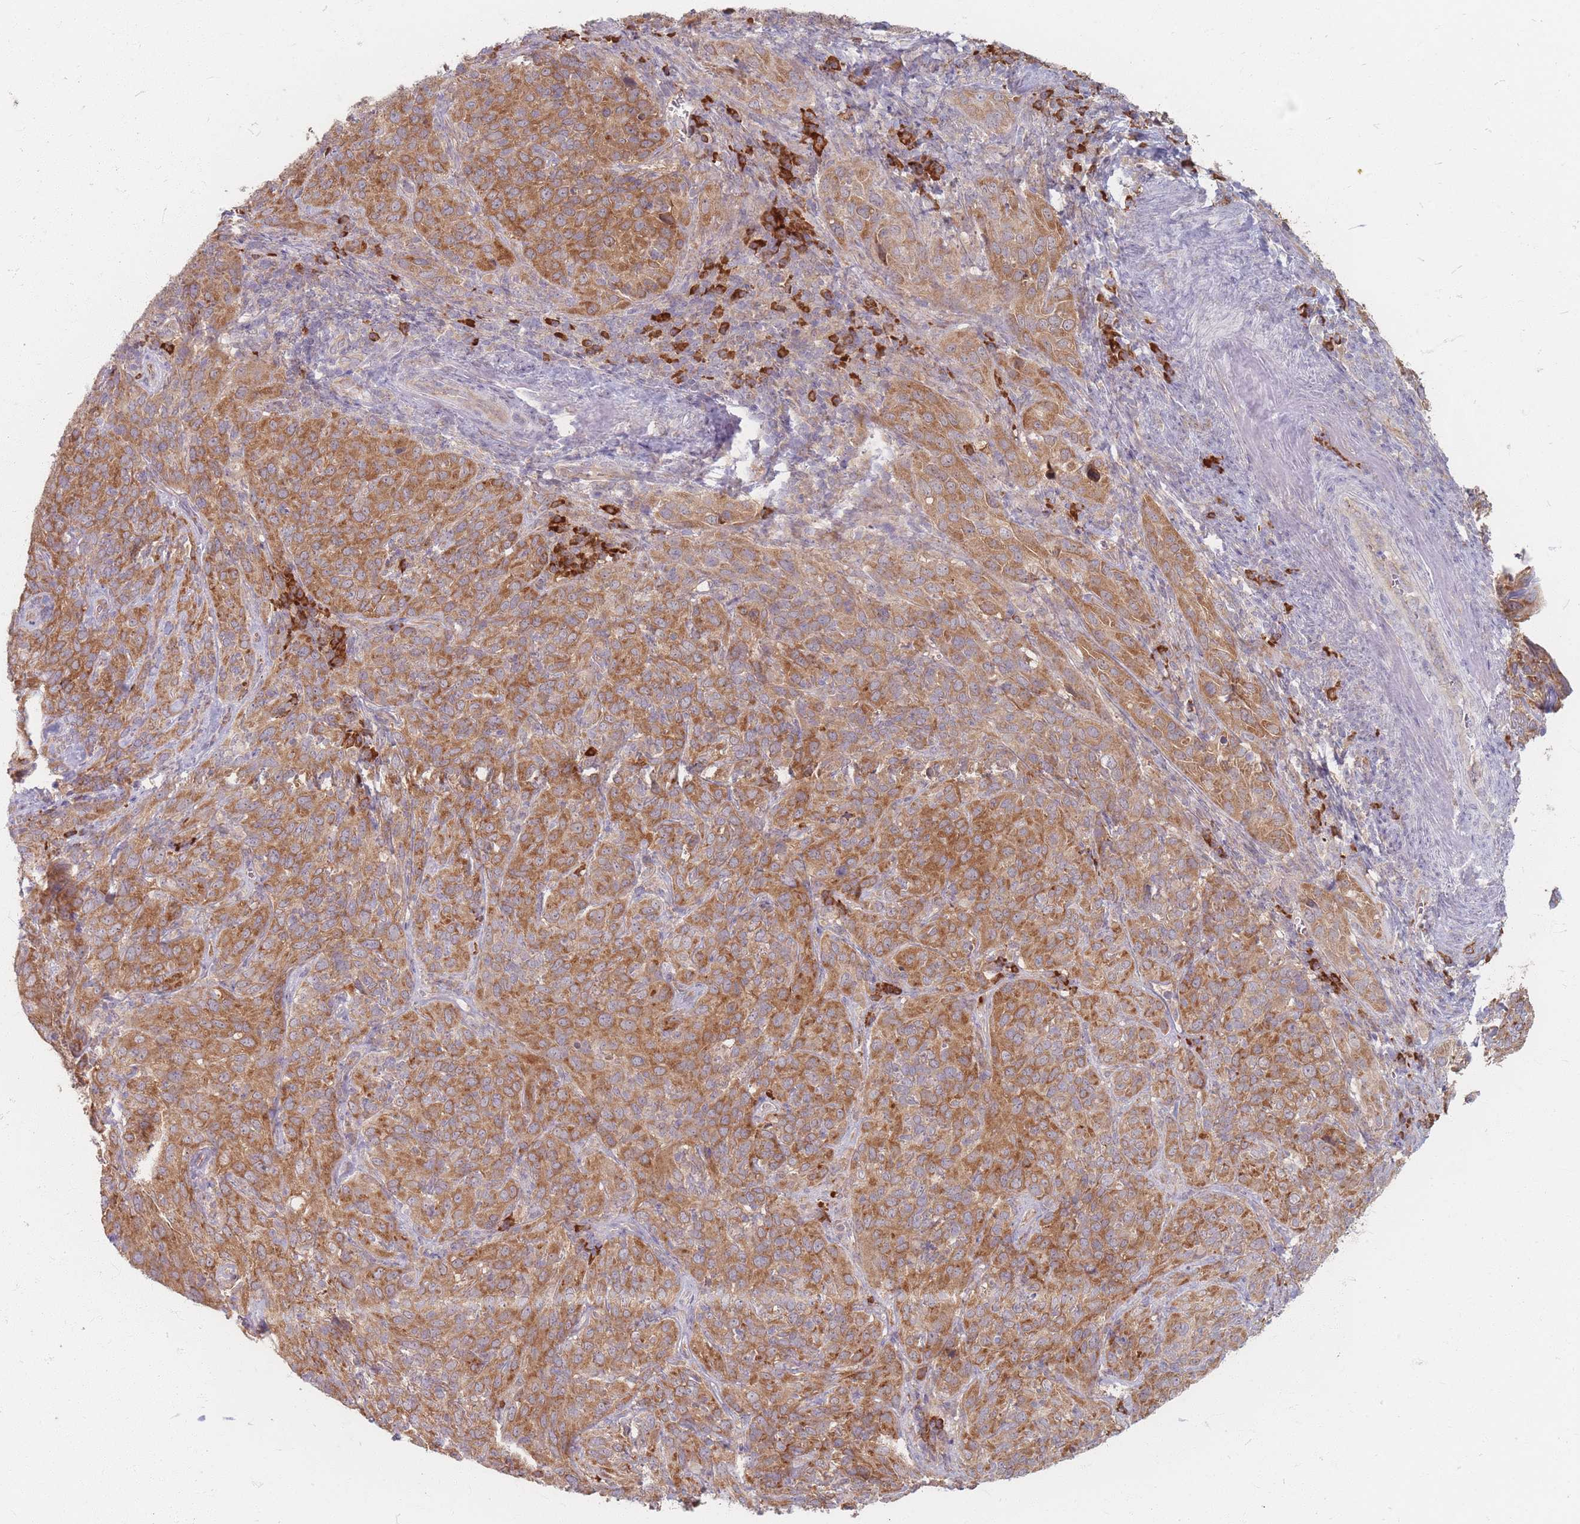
{"staining": {"intensity": "strong", "quantity": ">75%", "location": "cytoplasmic/membranous"}, "tissue": "cervical cancer", "cell_type": "Tumor cells", "image_type": "cancer", "snomed": [{"axis": "morphology", "description": "Squamous cell carcinoma, NOS"}, {"axis": "topography", "description": "Cervix"}], "caption": "The immunohistochemical stain labels strong cytoplasmic/membranous positivity in tumor cells of cervical cancer (squamous cell carcinoma) tissue.", "gene": "SMIM14", "patient": {"sex": "female", "age": 51}}